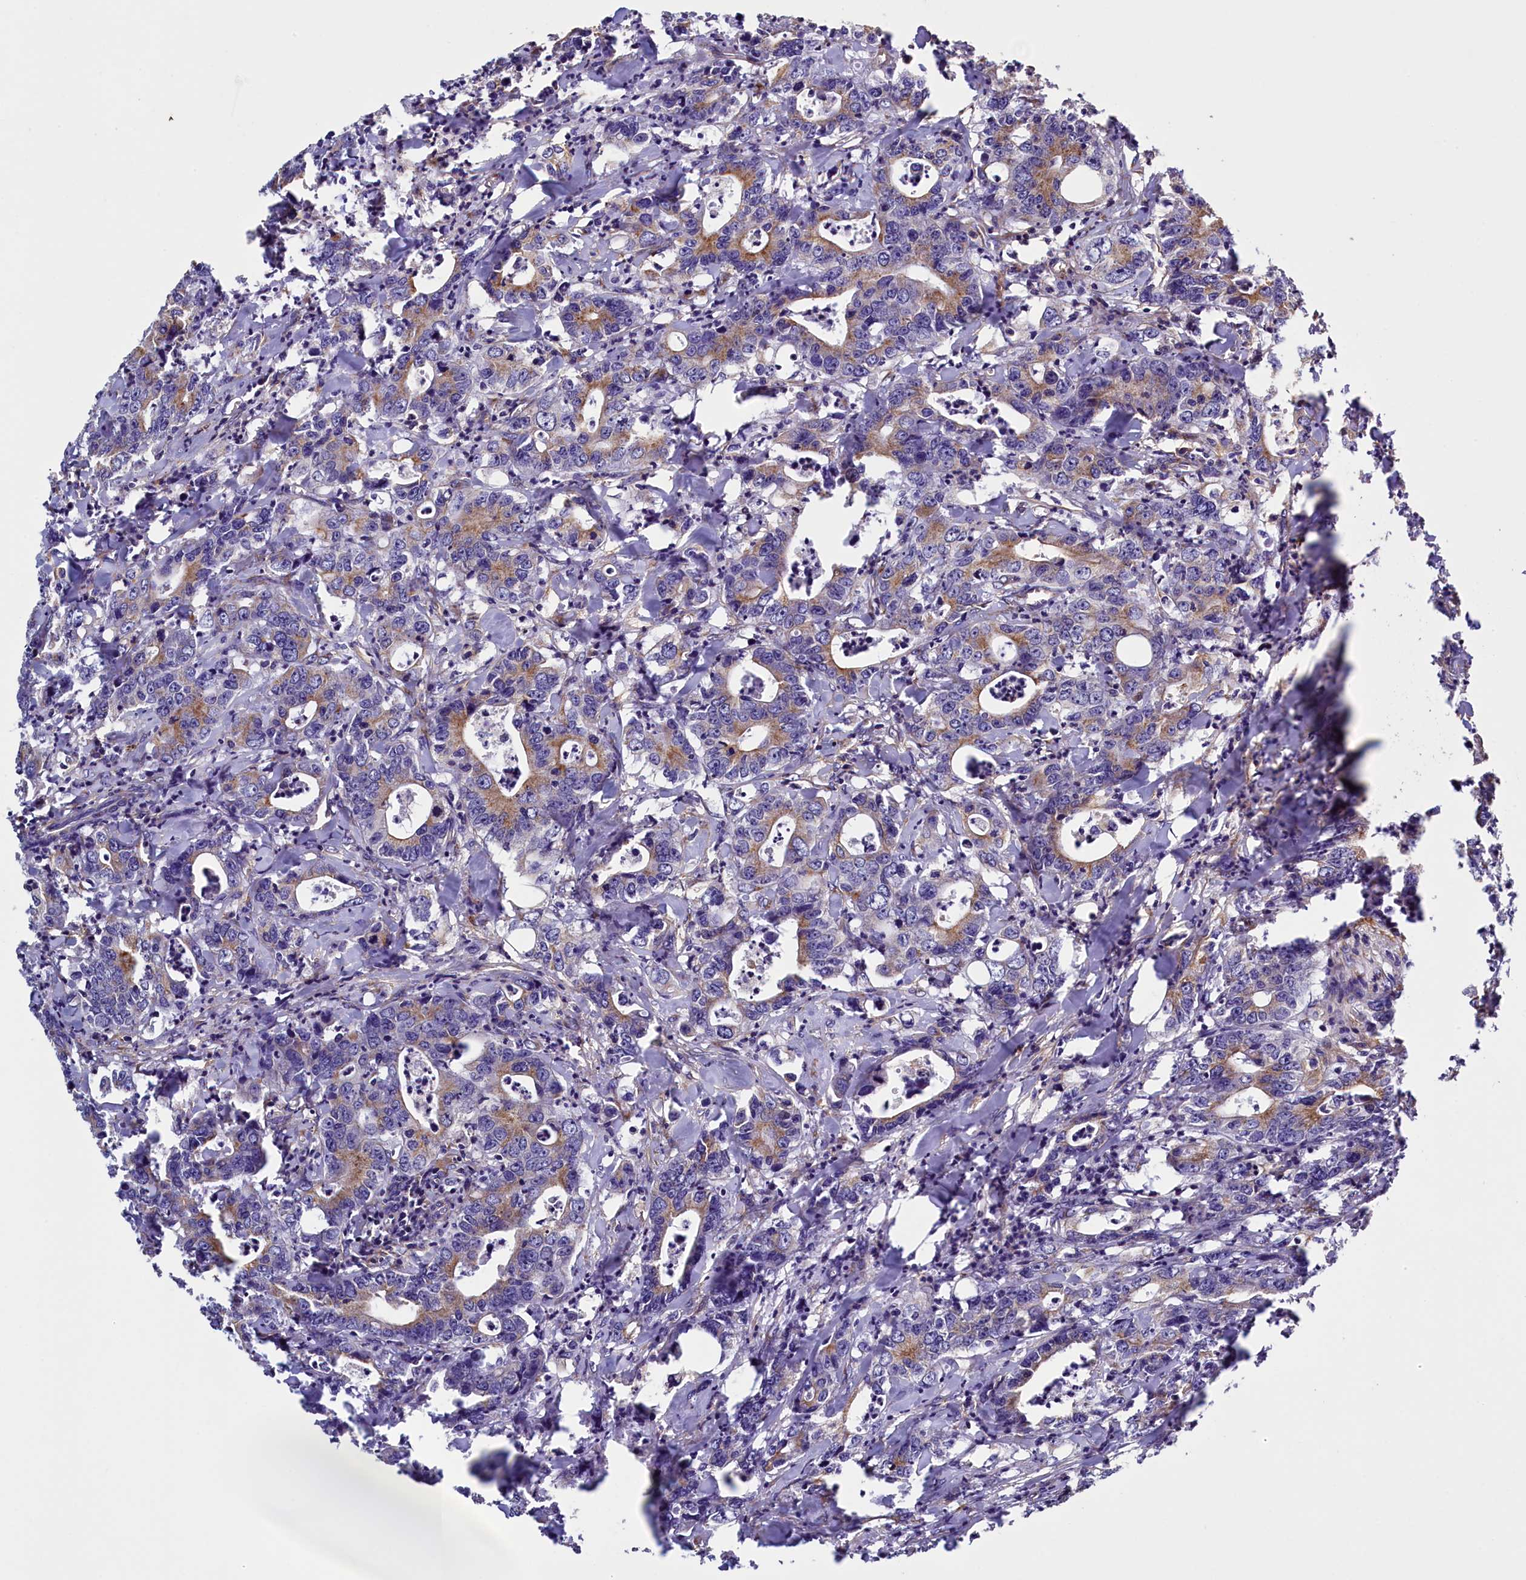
{"staining": {"intensity": "moderate", "quantity": "25%-75%", "location": "cytoplasmic/membranous"}, "tissue": "colorectal cancer", "cell_type": "Tumor cells", "image_type": "cancer", "snomed": [{"axis": "morphology", "description": "Adenocarcinoma, NOS"}, {"axis": "topography", "description": "Colon"}], "caption": "Colorectal adenocarcinoma tissue exhibits moderate cytoplasmic/membranous staining in approximately 25%-75% of tumor cells", "gene": "GPR21", "patient": {"sex": "female", "age": 75}}